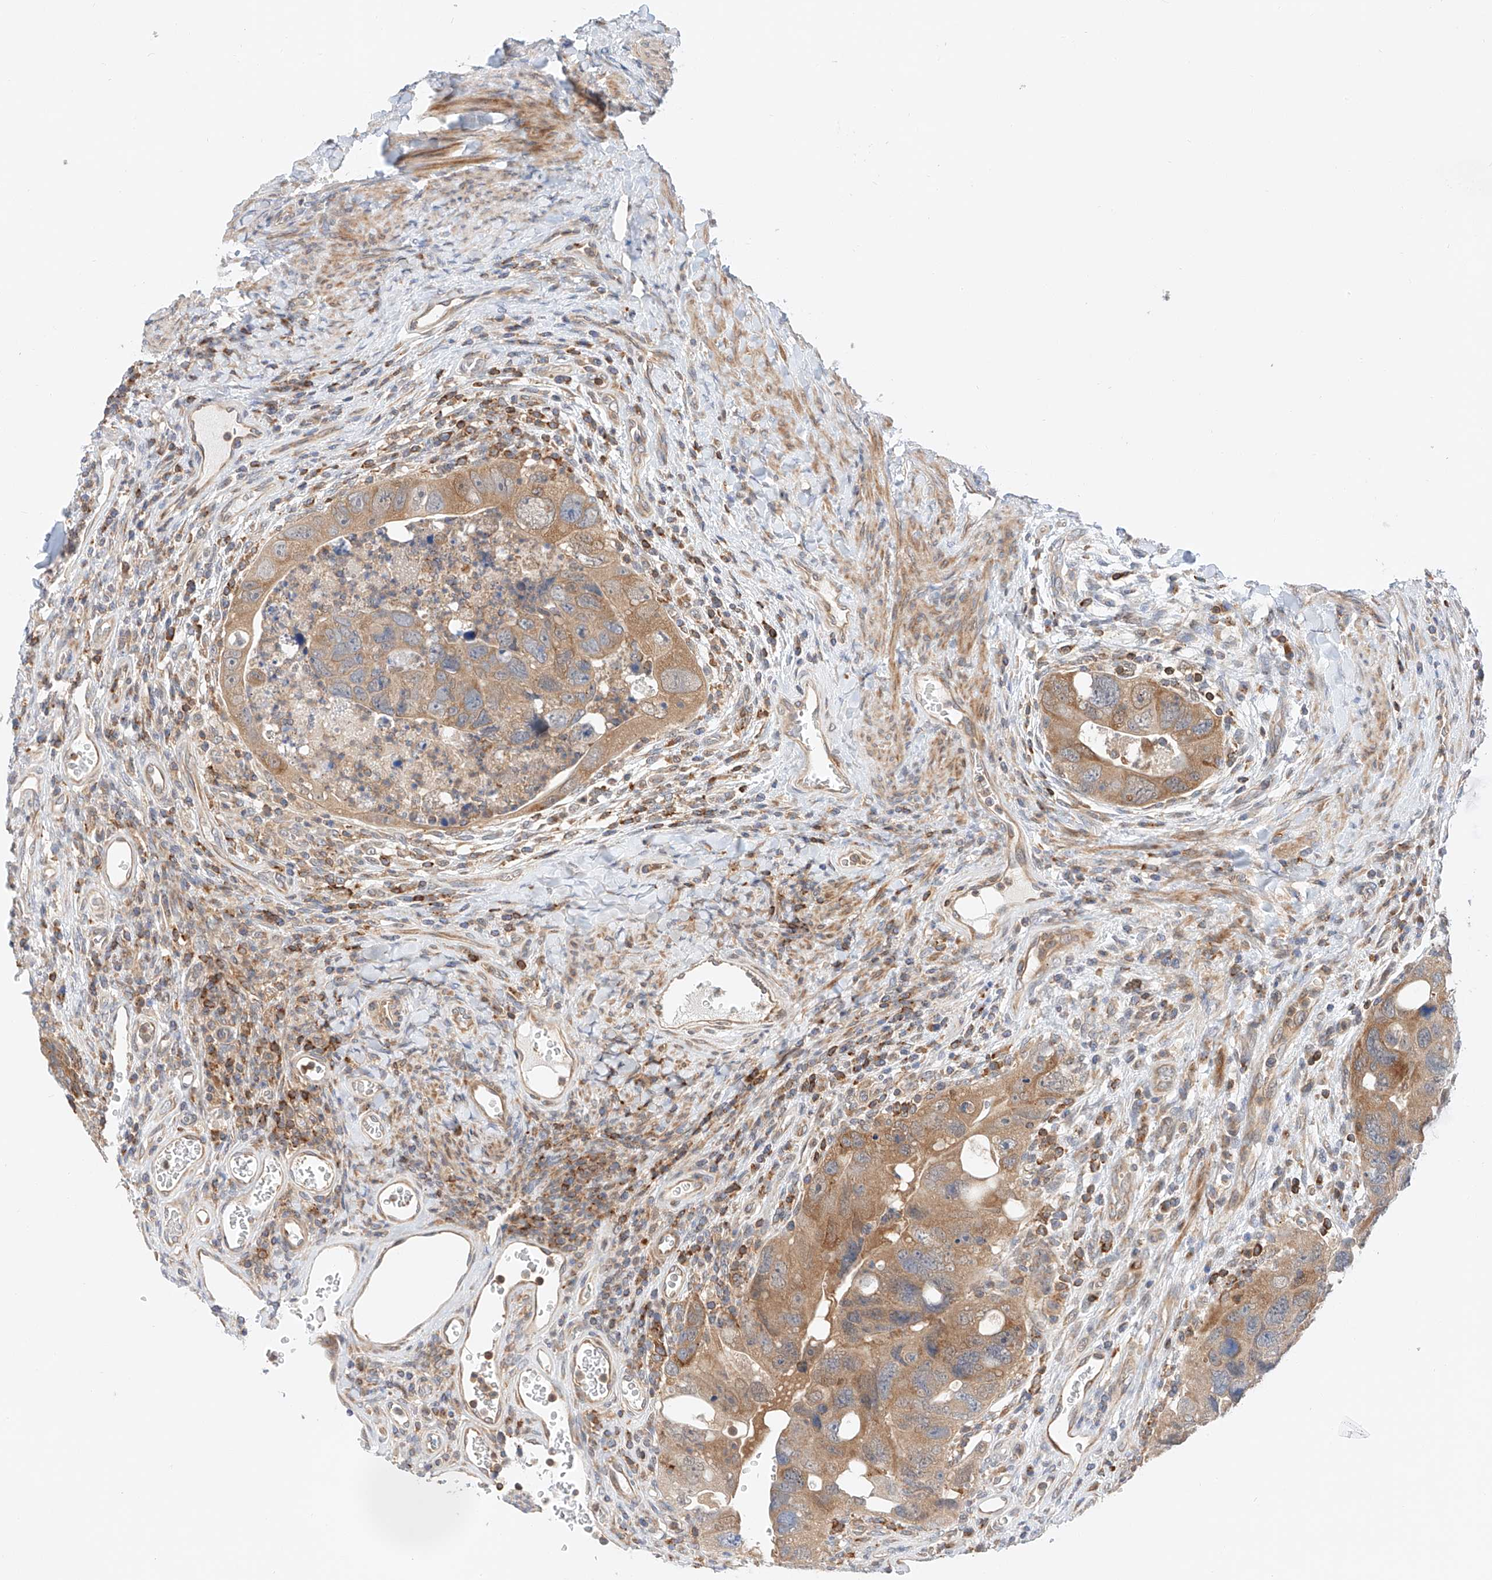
{"staining": {"intensity": "moderate", "quantity": "25%-75%", "location": "cytoplasmic/membranous"}, "tissue": "colorectal cancer", "cell_type": "Tumor cells", "image_type": "cancer", "snomed": [{"axis": "morphology", "description": "Adenocarcinoma, NOS"}, {"axis": "topography", "description": "Rectum"}], "caption": "Moderate cytoplasmic/membranous protein expression is appreciated in about 25%-75% of tumor cells in colorectal cancer (adenocarcinoma). The protein of interest is shown in brown color, while the nuclei are stained blue.", "gene": "MFN2", "patient": {"sex": "male", "age": 59}}